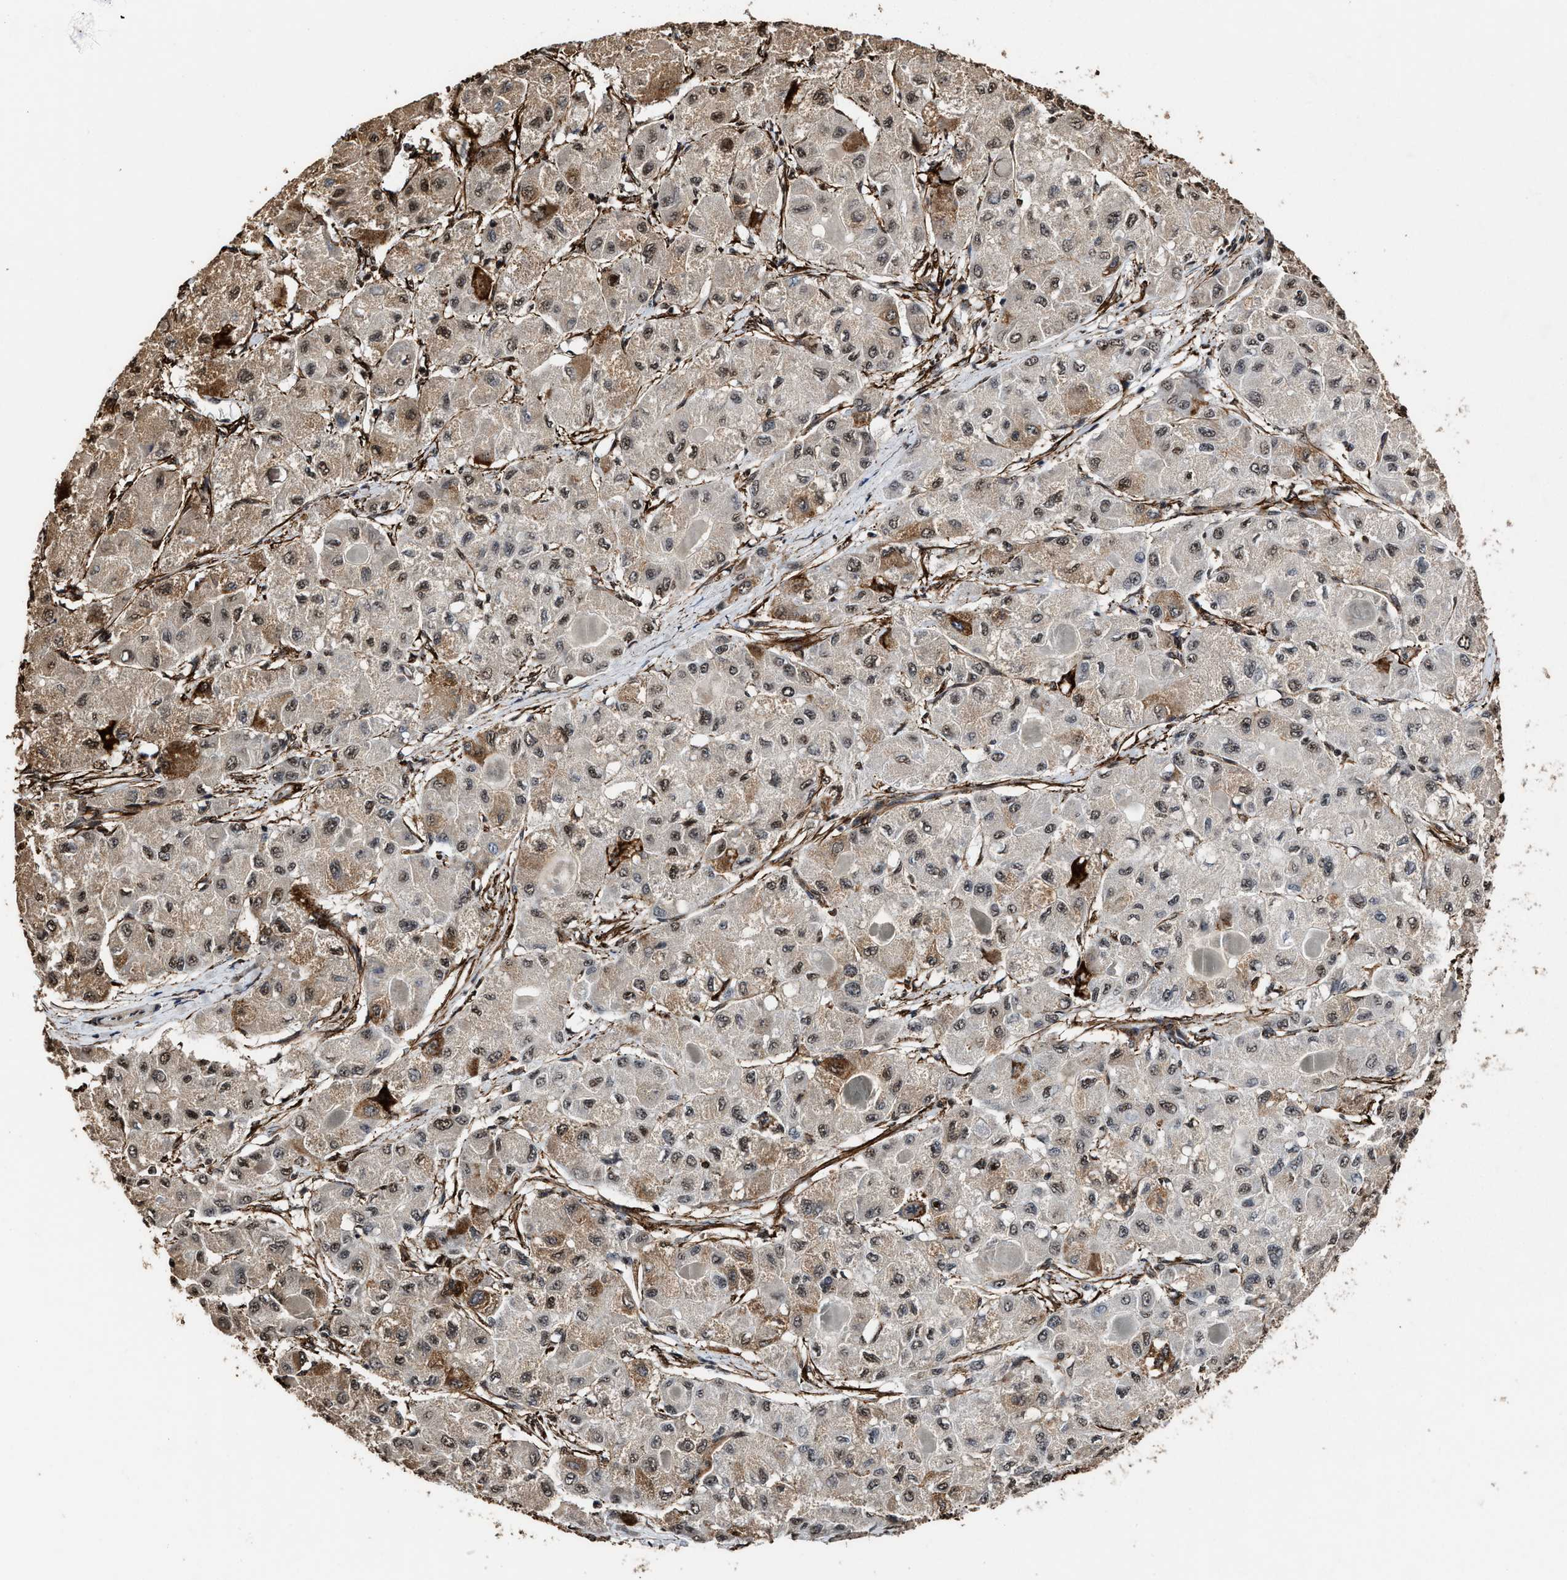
{"staining": {"intensity": "moderate", "quantity": "25%-75%", "location": "cytoplasmic/membranous"}, "tissue": "liver cancer", "cell_type": "Tumor cells", "image_type": "cancer", "snomed": [{"axis": "morphology", "description": "Carcinoma, Hepatocellular, NOS"}, {"axis": "topography", "description": "Liver"}], "caption": "Approximately 25%-75% of tumor cells in liver cancer (hepatocellular carcinoma) reveal moderate cytoplasmic/membranous protein positivity as visualized by brown immunohistochemical staining.", "gene": "SEPTIN2", "patient": {"sex": "male", "age": 80}}